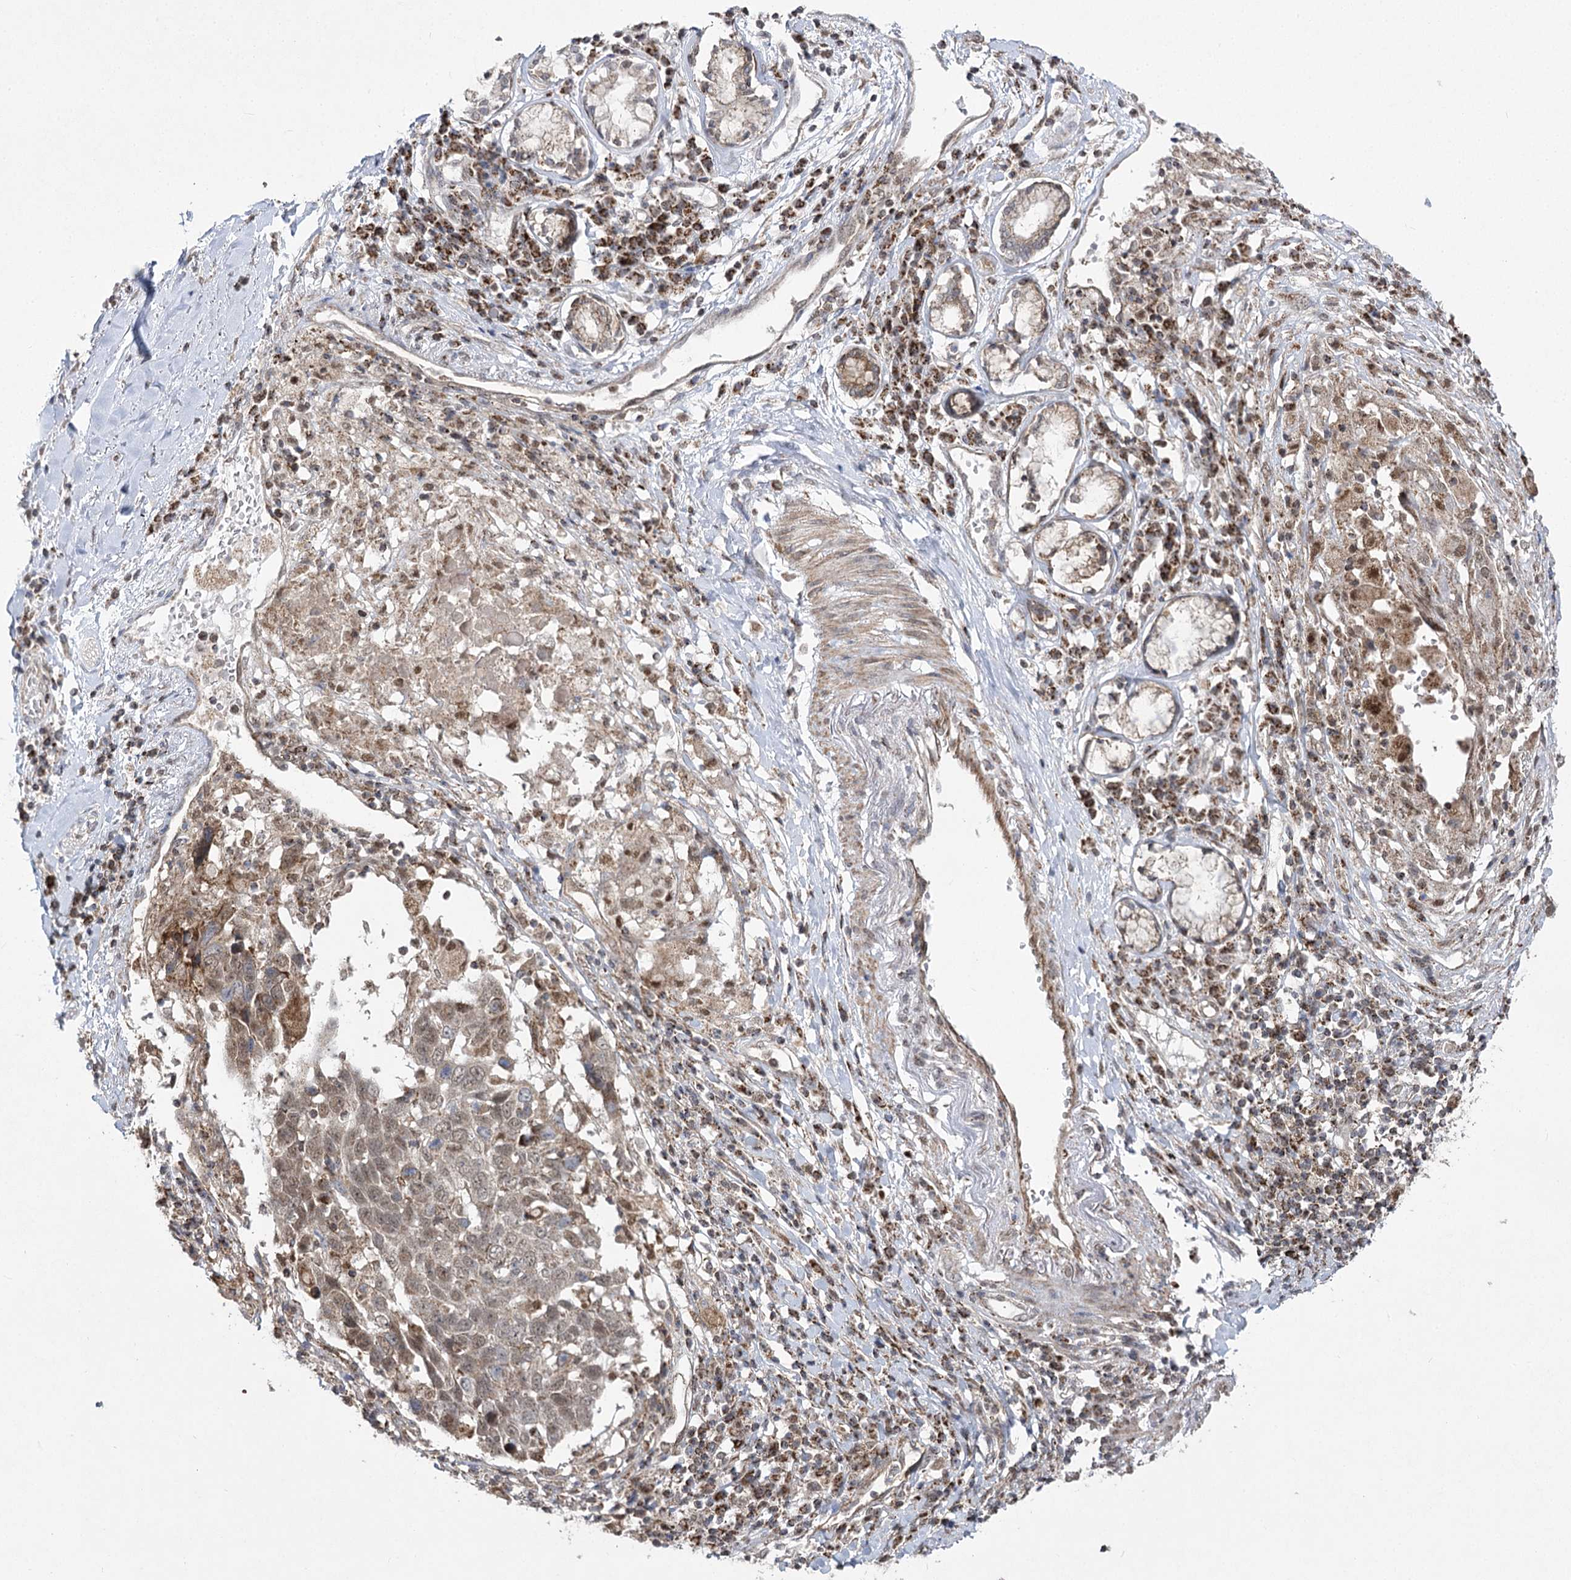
{"staining": {"intensity": "moderate", "quantity": ">75%", "location": "cytoplasmic/membranous,nuclear"}, "tissue": "lung cancer", "cell_type": "Tumor cells", "image_type": "cancer", "snomed": [{"axis": "morphology", "description": "Squamous cell carcinoma, NOS"}, {"axis": "topography", "description": "Lung"}], "caption": "Protein staining of lung cancer tissue reveals moderate cytoplasmic/membranous and nuclear expression in approximately >75% of tumor cells.", "gene": "SLC4A1AP", "patient": {"sex": "male", "age": 66}}